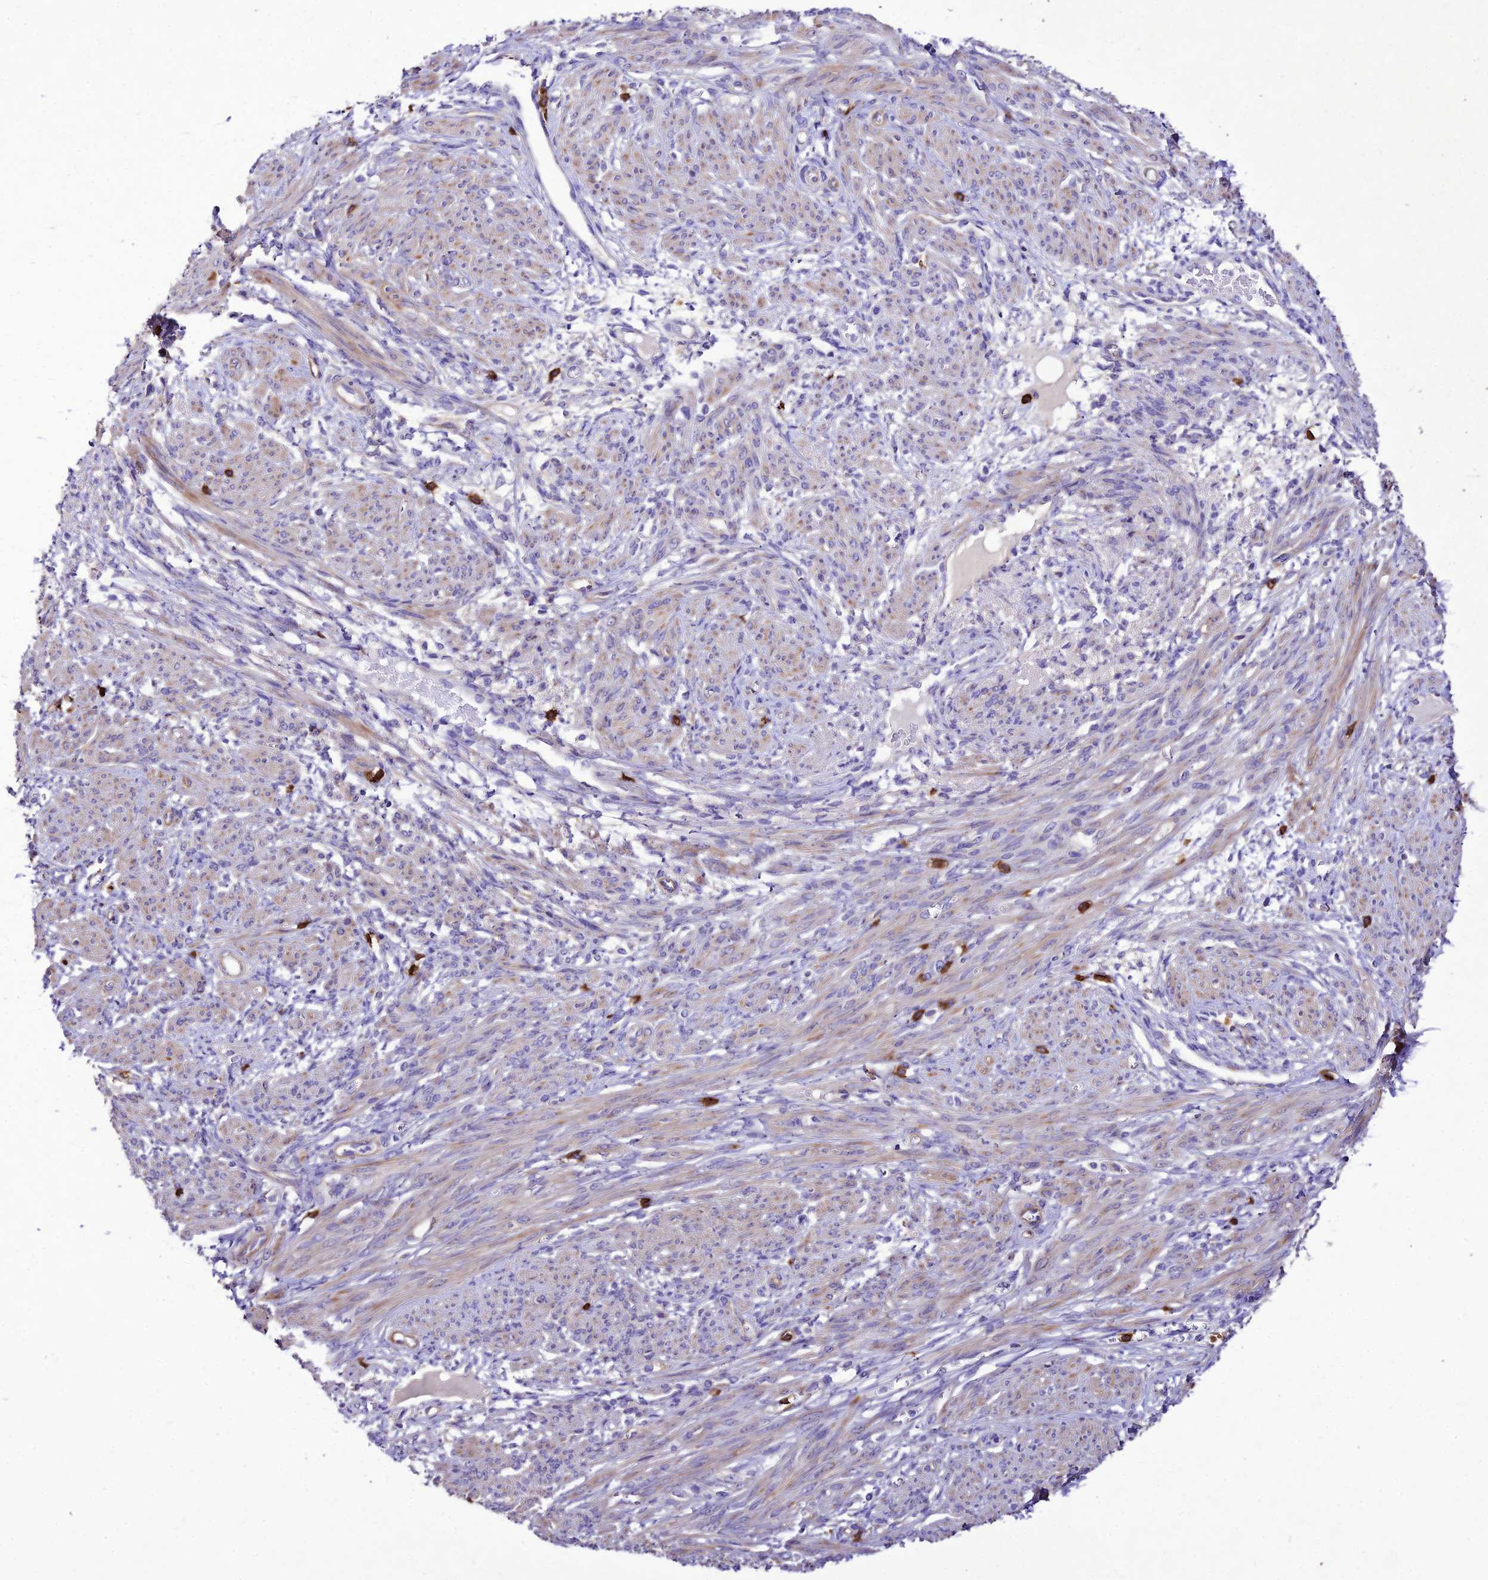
{"staining": {"intensity": "negative", "quantity": "none", "location": "none"}, "tissue": "smooth muscle", "cell_type": "Smooth muscle cells", "image_type": "normal", "snomed": [{"axis": "morphology", "description": "Normal tissue, NOS"}, {"axis": "topography", "description": "Smooth muscle"}], "caption": "This is a photomicrograph of immunohistochemistry (IHC) staining of unremarkable smooth muscle, which shows no positivity in smooth muscle cells.", "gene": "PTPRCAP", "patient": {"sex": "female", "age": 39}}